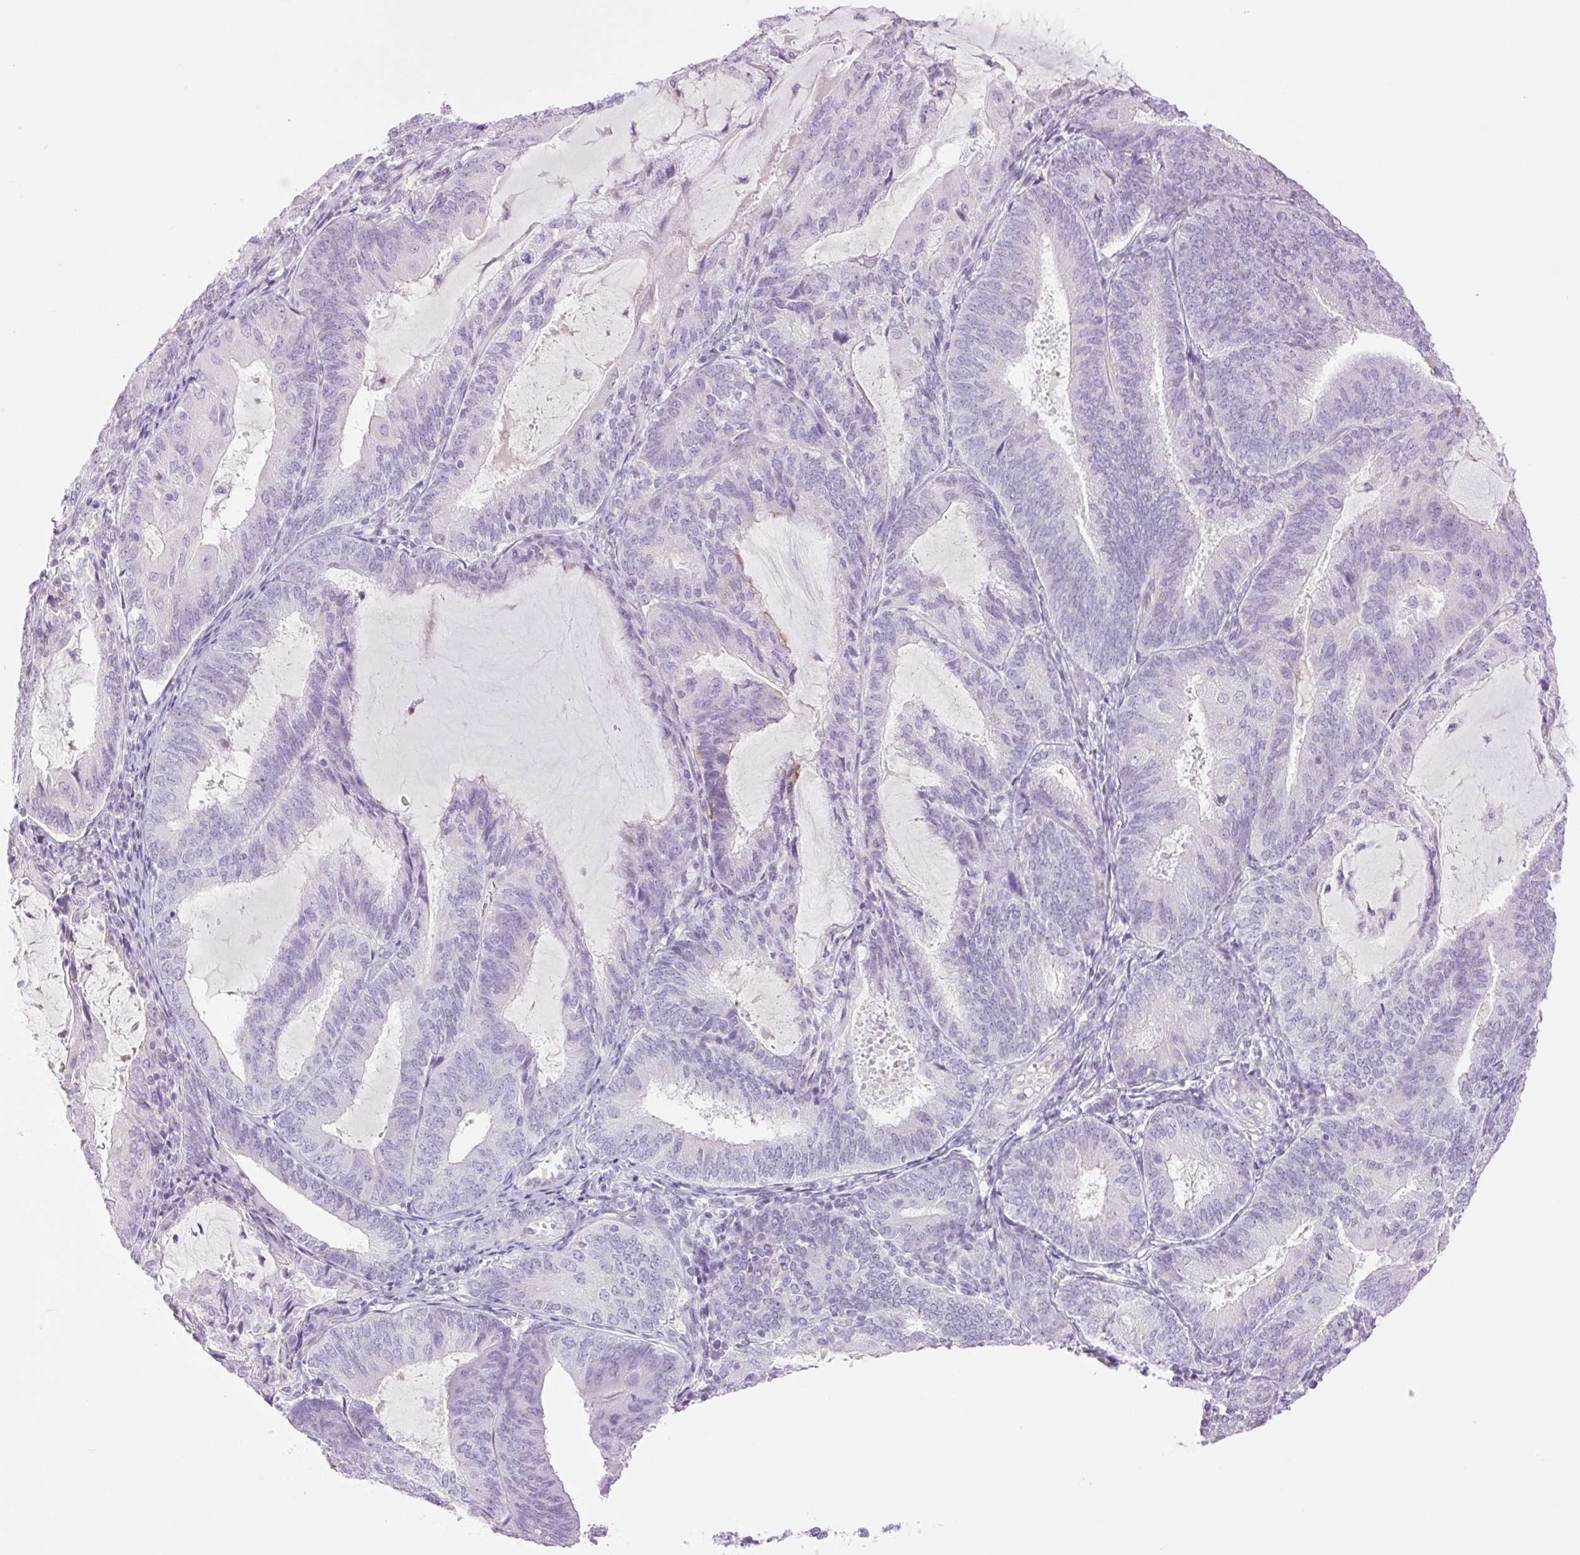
{"staining": {"intensity": "negative", "quantity": "none", "location": "none"}, "tissue": "endometrial cancer", "cell_type": "Tumor cells", "image_type": "cancer", "snomed": [{"axis": "morphology", "description": "Adenocarcinoma, NOS"}, {"axis": "topography", "description": "Endometrium"}], "caption": "Immunohistochemistry (IHC) image of human adenocarcinoma (endometrial) stained for a protein (brown), which demonstrates no staining in tumor cells.", "gene": "TBX15", "patient": {"sex": "female", "age": 81}}